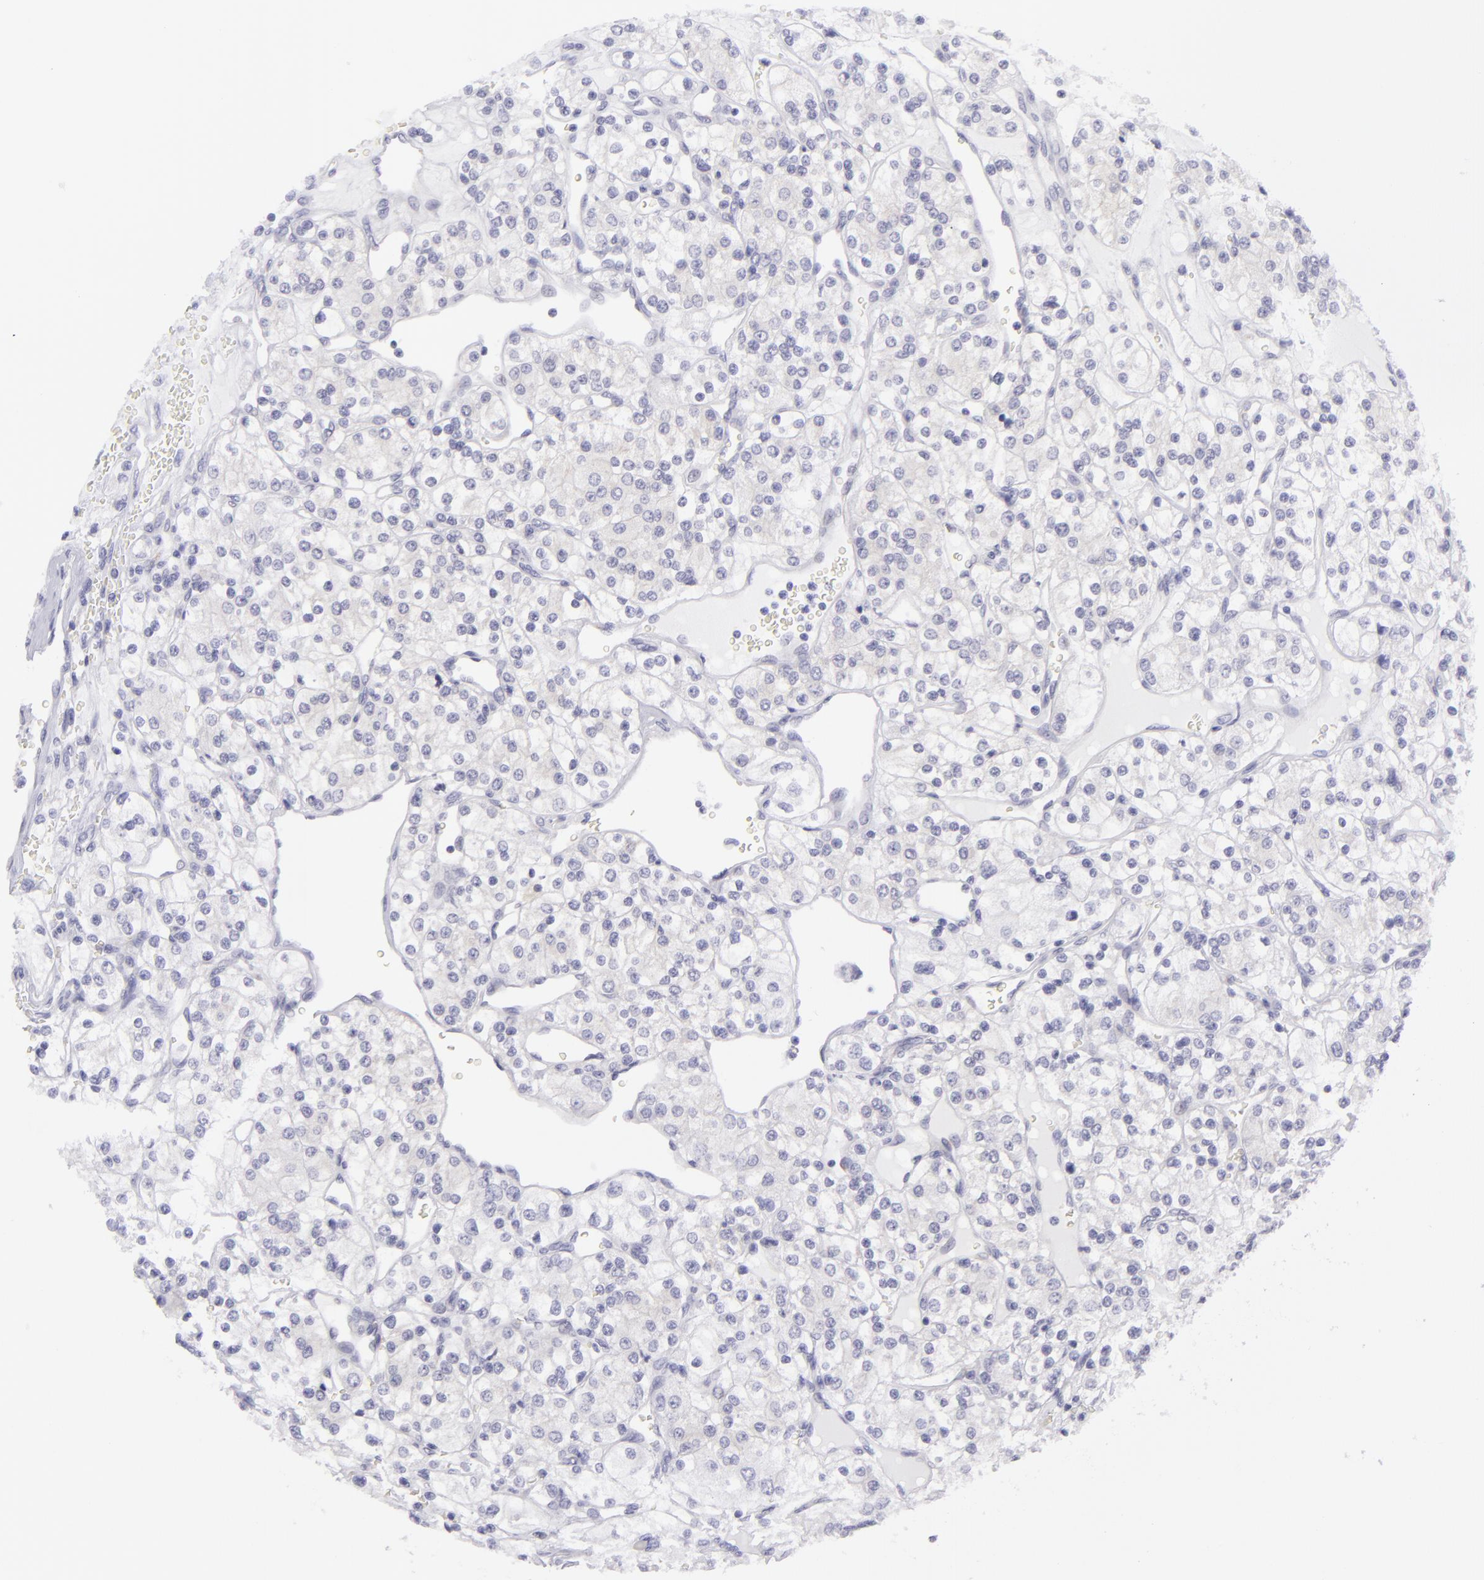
{"staining": {"intensity": "negative", "quantity": "none", "location": "none"}, "tissue": "renal cancer", "cell_type": "Tumor cells", "image_type": "cancer", "snomed": [{"axis": "morphology", "description": "Adenocarcinoma, NOS"}, {"axis": "topography", "description": "Kidney"}], "caption": "IHC of human renal adenocarcinoma shows no positivity in tumor cells. (DAB immunohistochemistry (IHC) with hematoxylin counter stain).", "gene": "DLG4", "patient": {"sex": "female", "age": 62}}